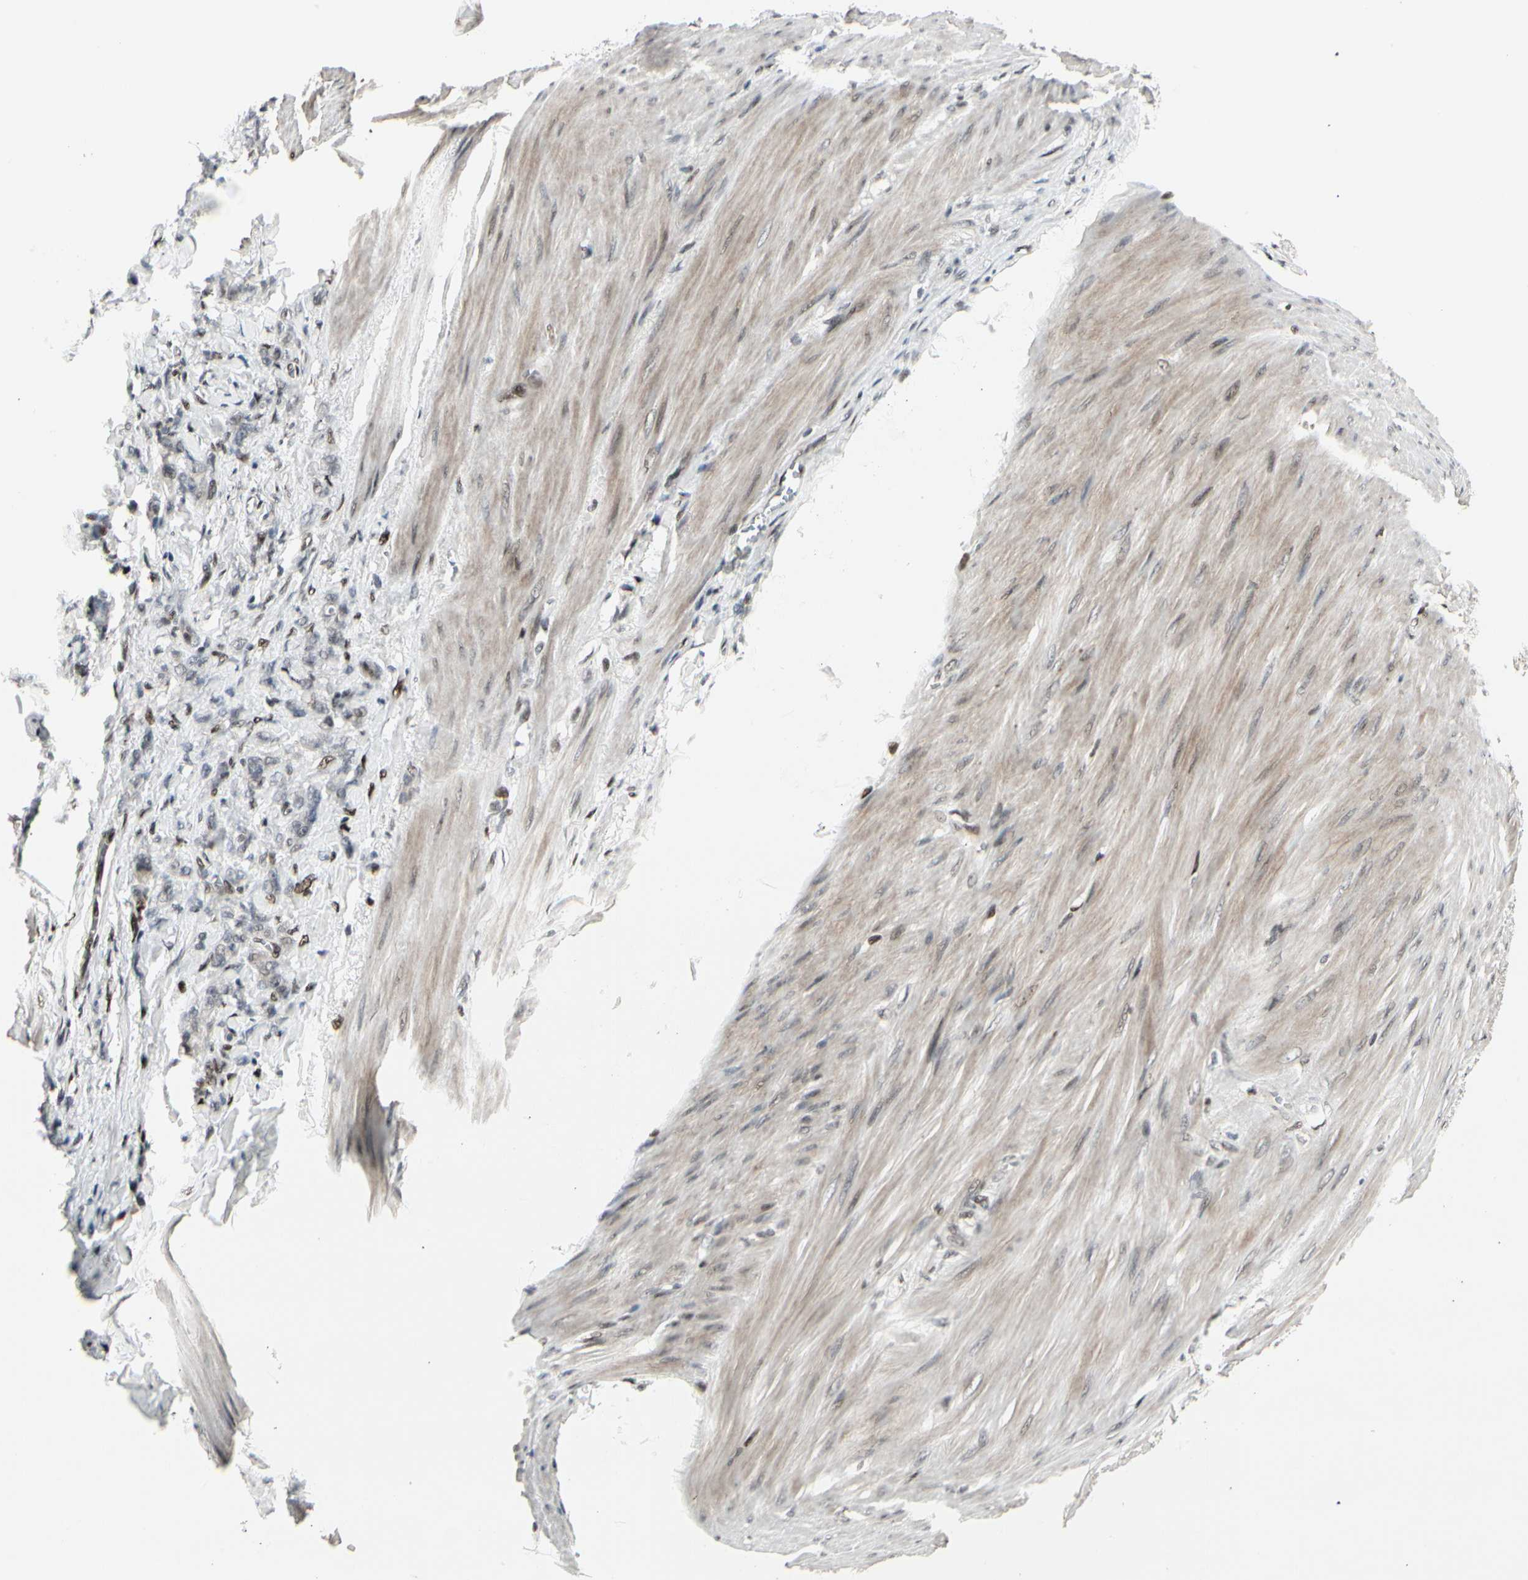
{"staining": {"intensity": "negative", "quantity": "none", "location": "none"}, "tissue": "stomach cancer", "cell_type": "Tumor cells", "image_type": "cancer", "snomed": [{"axis": "morphology", "description": "Adenocarcinoma, NOS"}, {"axis": "topography", "description": "Stomach"}], "caption": "Tumor cells are negative for protein expression in human adenocarcinoma (stomach). (DAB immunohistochemistry visualized using brightfield microscopy, high magnification).", "gene": "FOXJ2", "patient": {"sex": "male", "age": 82}}